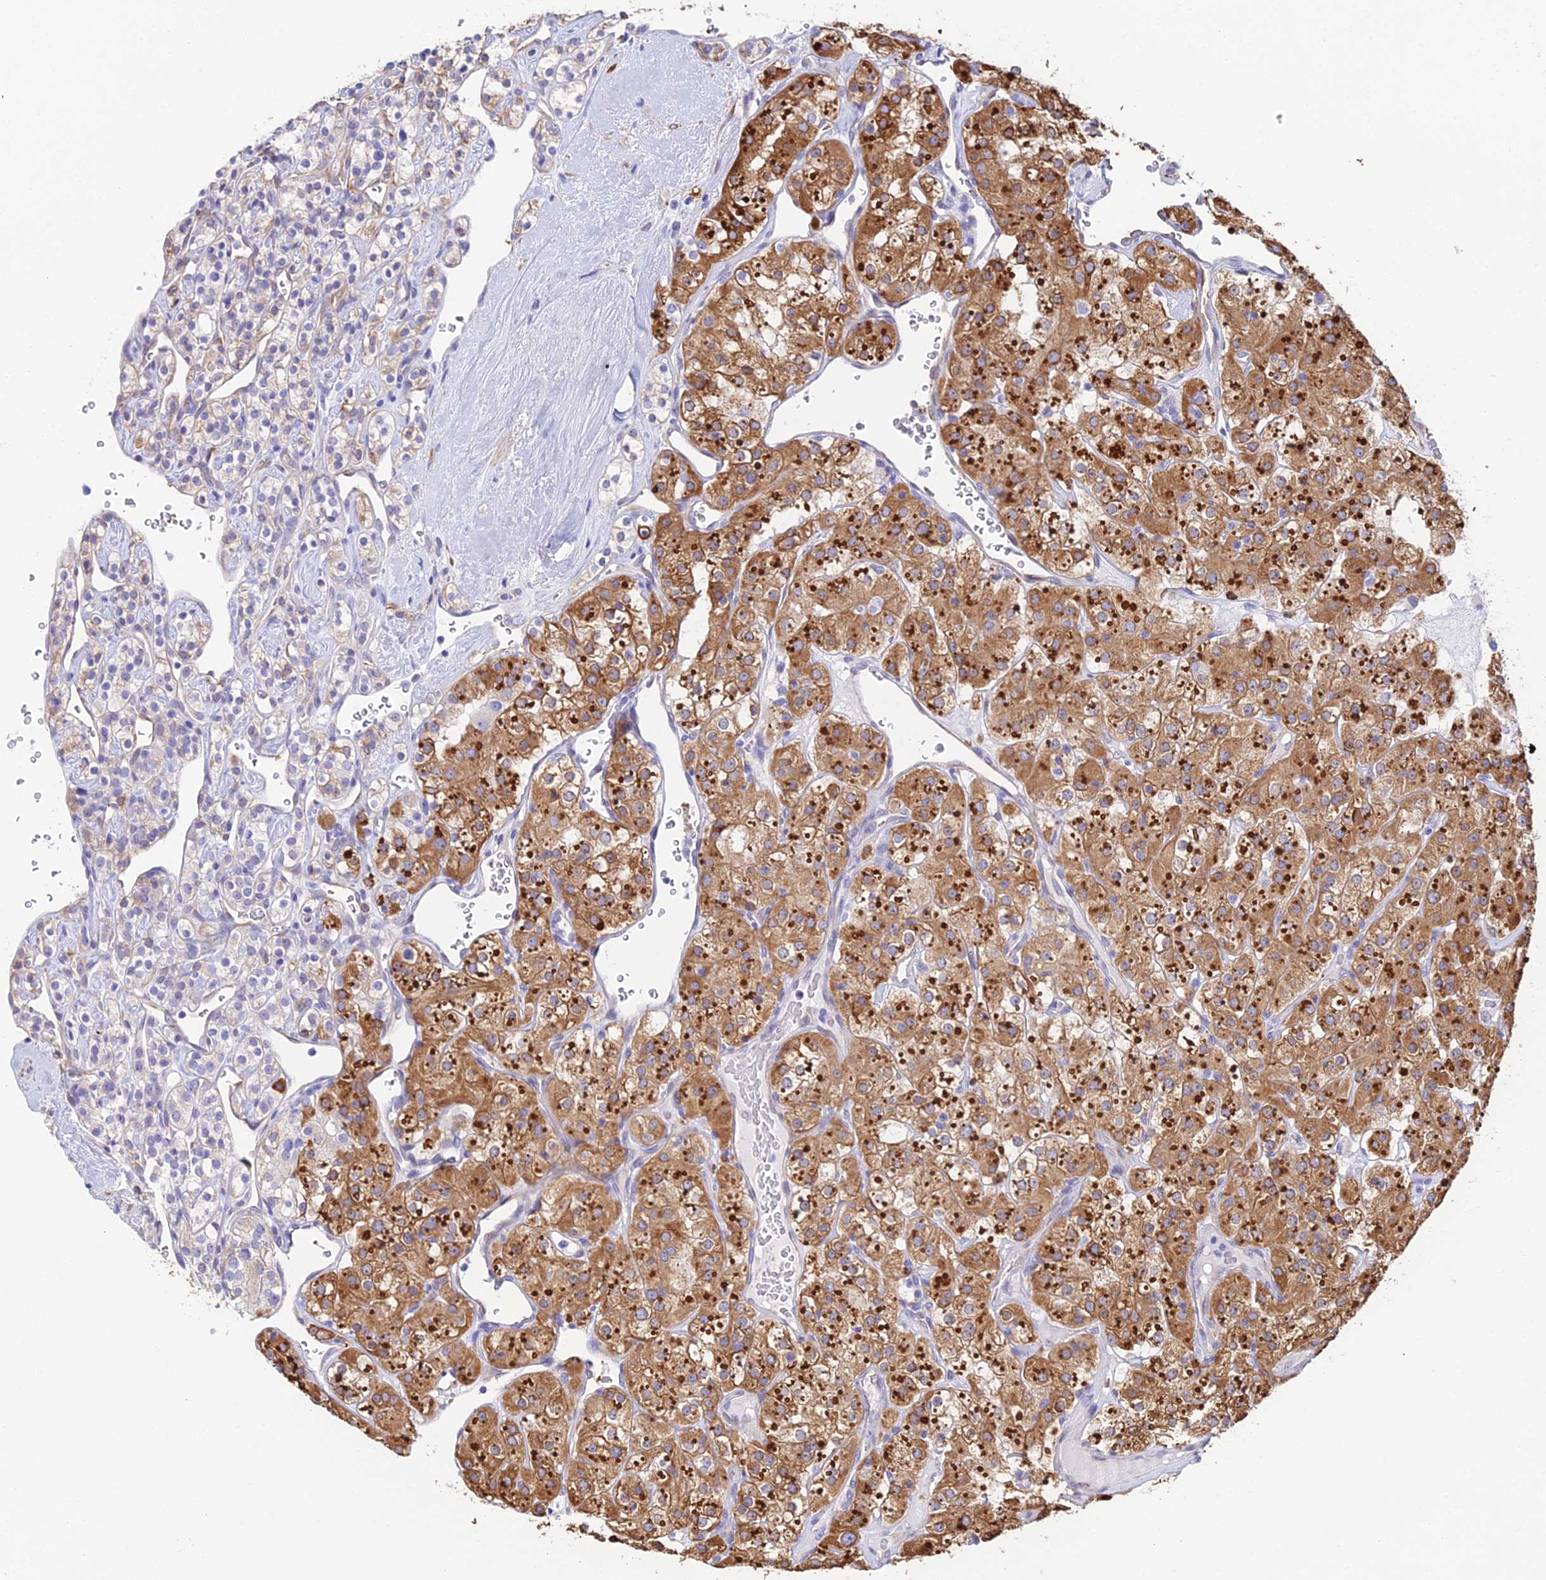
{"staining": {"intensity": "moderate", "quantity": "25%-75%", "location": "cytoplasmic/membranous"}, "tissue": "renal cancer", "cell_type": "Tumor cells", "image_type": "cancer", "snomed": [{"axis": "morphology", "description": "Adenocarcinoma, NOS"}, {"axis": "topography", "description": "Kidney"}], "caption": "Tumor cells demonstrate medium levels of moderate cytoplasmic/membranous expression in approximately 25%-75% of cells in renal adenocarcinoma. (Brightfield microscopy of DAB IHC at high magnification).", "gene": "MXRA7", "patient": {"sex": "male", "age": 77}}